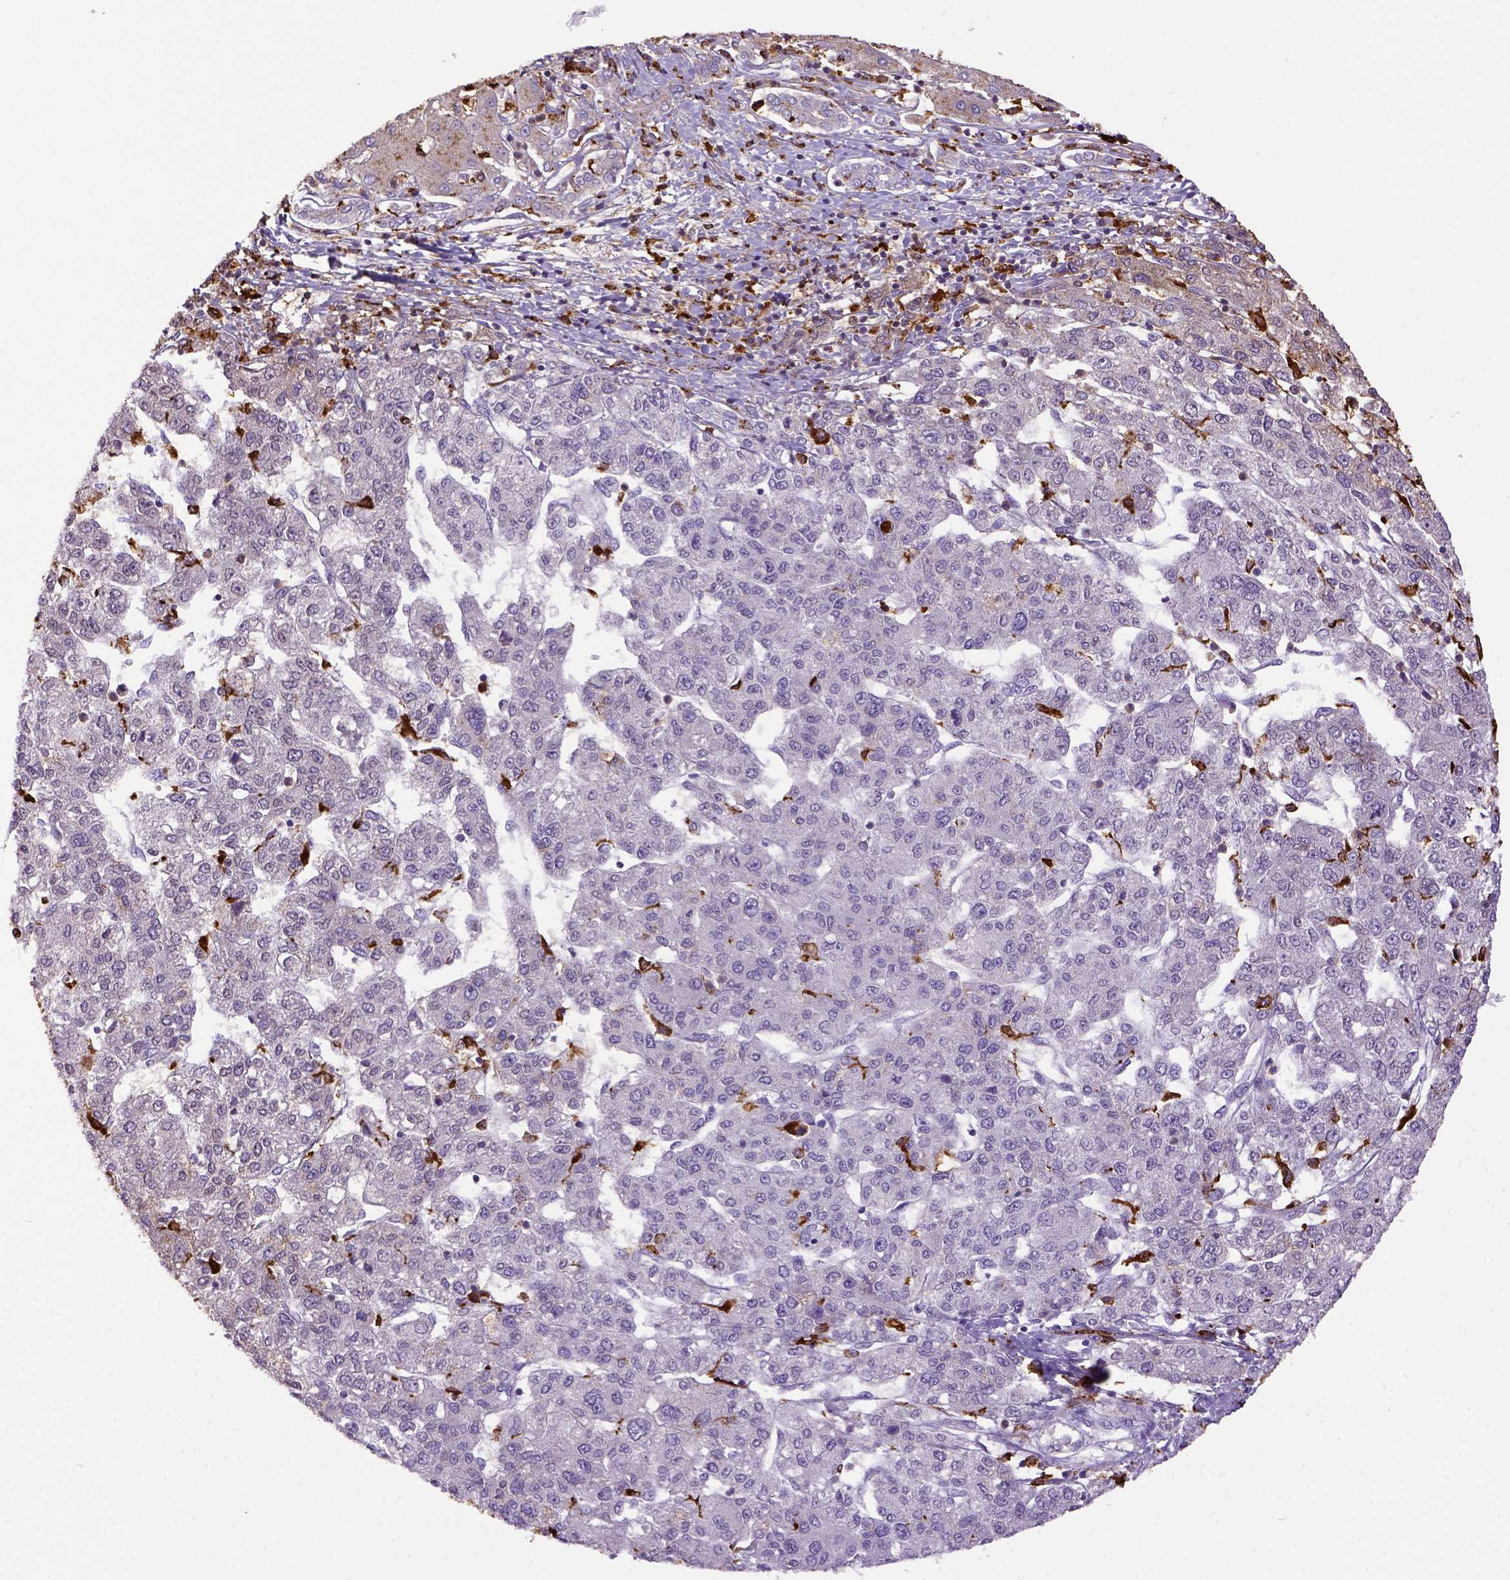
{"staining": {"intensity": "negative", "quantity": "none", "location": "none"}, "tissue": "liver cancer", "cell_type": "Tumor cells", "image_type": "cancer", "snomed": [{"axis": "morphology", "description": "Carcinoma, Hepatocellular, NOS"}, {"axis": "topography", "description": "Liver"}], "caption": "IHC of liver cancer displays no positivity in tumor cells. (DAB immunohistochemistry (IHC) visualized using brightfield microscopy, high magnification).", "gene": "CD68", "patient": {"sex": "male", "age": 56}}